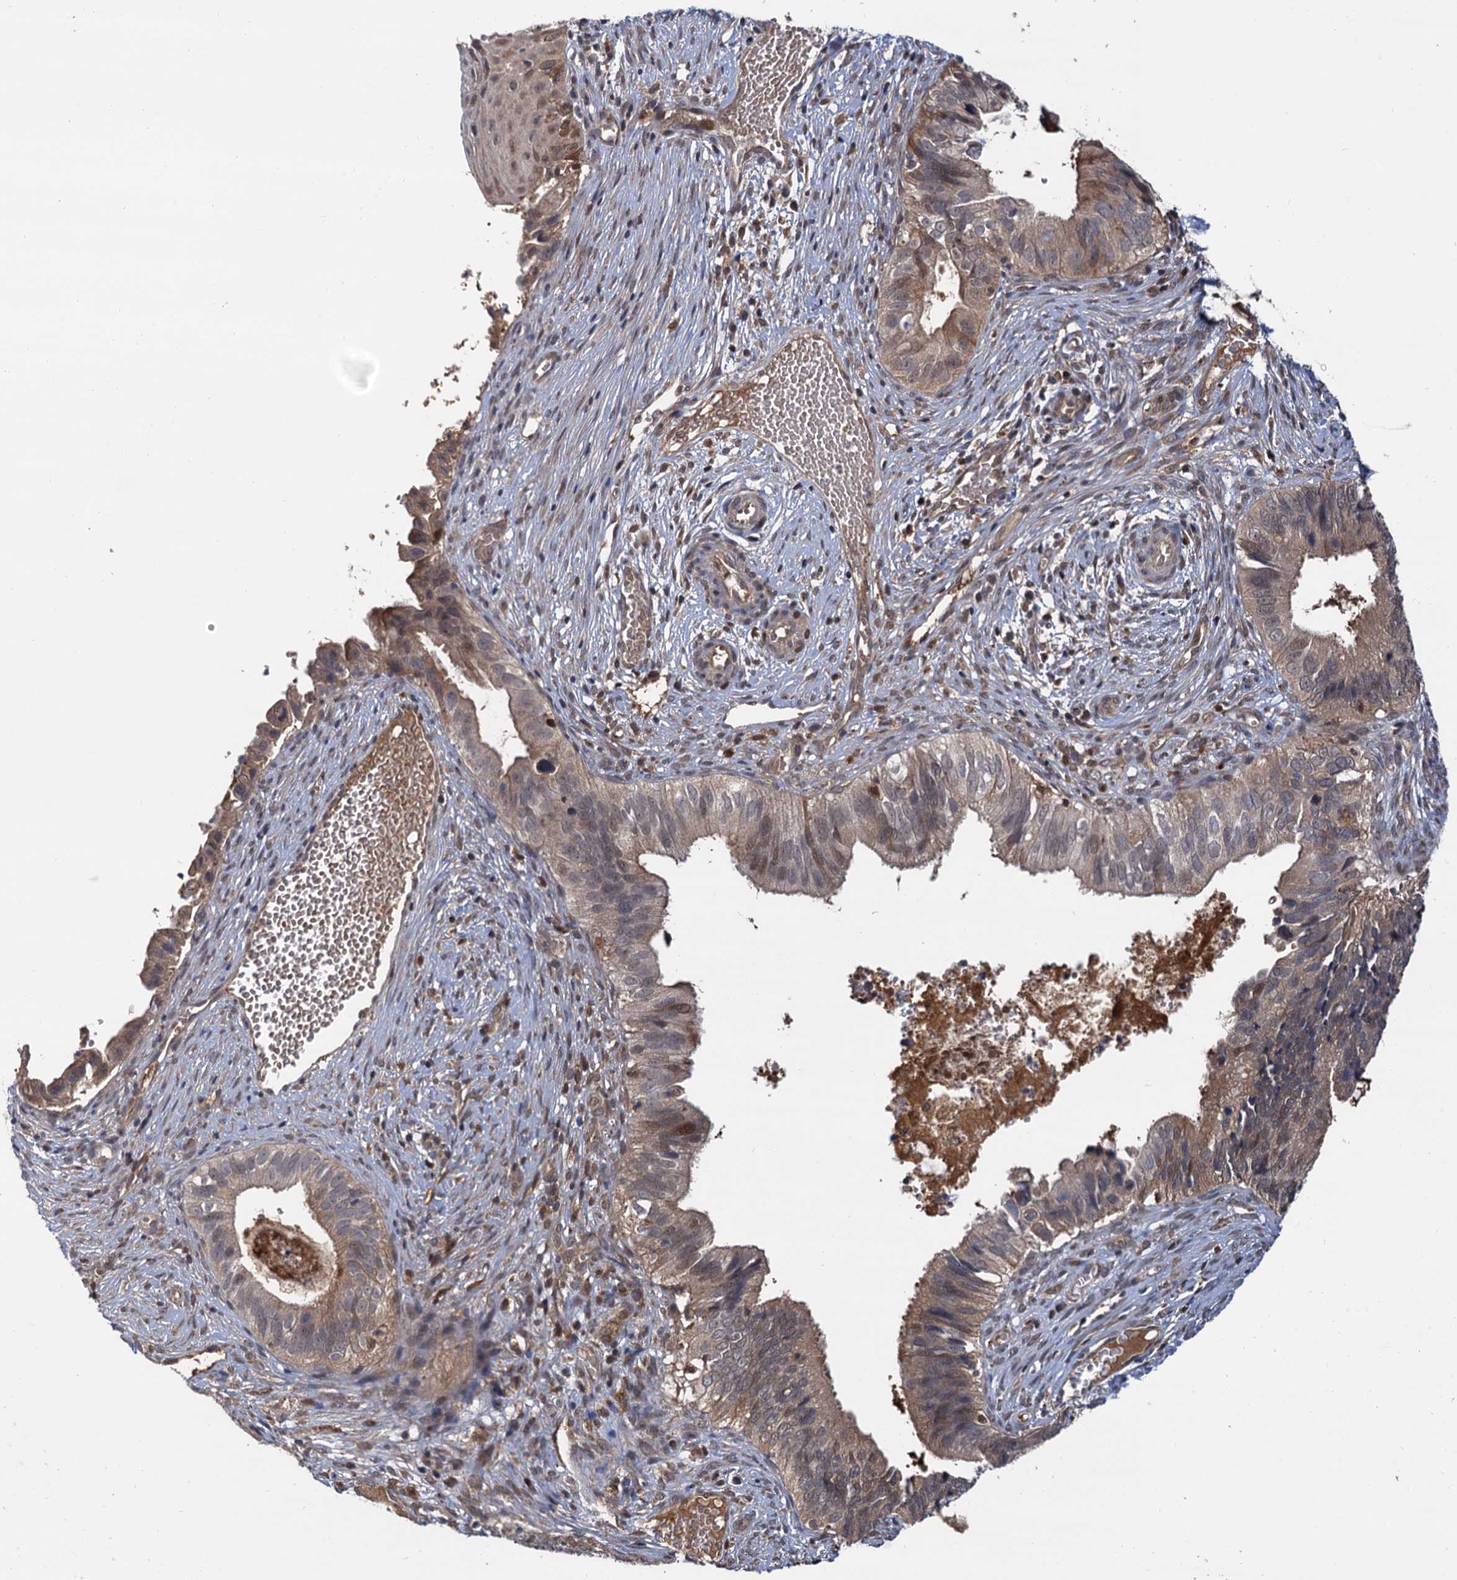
{"staining": {"intensity": "moderate", "quantity": "25%-75%", "location": "cytoplasmic/membranous,nuclear"}, "tissue": "cervical cancer", "cell_type": "Tumor cells", "image_type": "cancer", "snomed": [{"axis": "morphology", "description": "Adenocarcinoma, NOS"}, {"axis": "topography", "description": "Cervix"}], "caption": "A histopathology image of cervical adenocarcinoma stained for a protein displays moderate cytoplasmic/membranous and nuclear brown staining in tumor cells.", "gene": "SELENOP", "patient": {"sex": "female", "age": 42}}